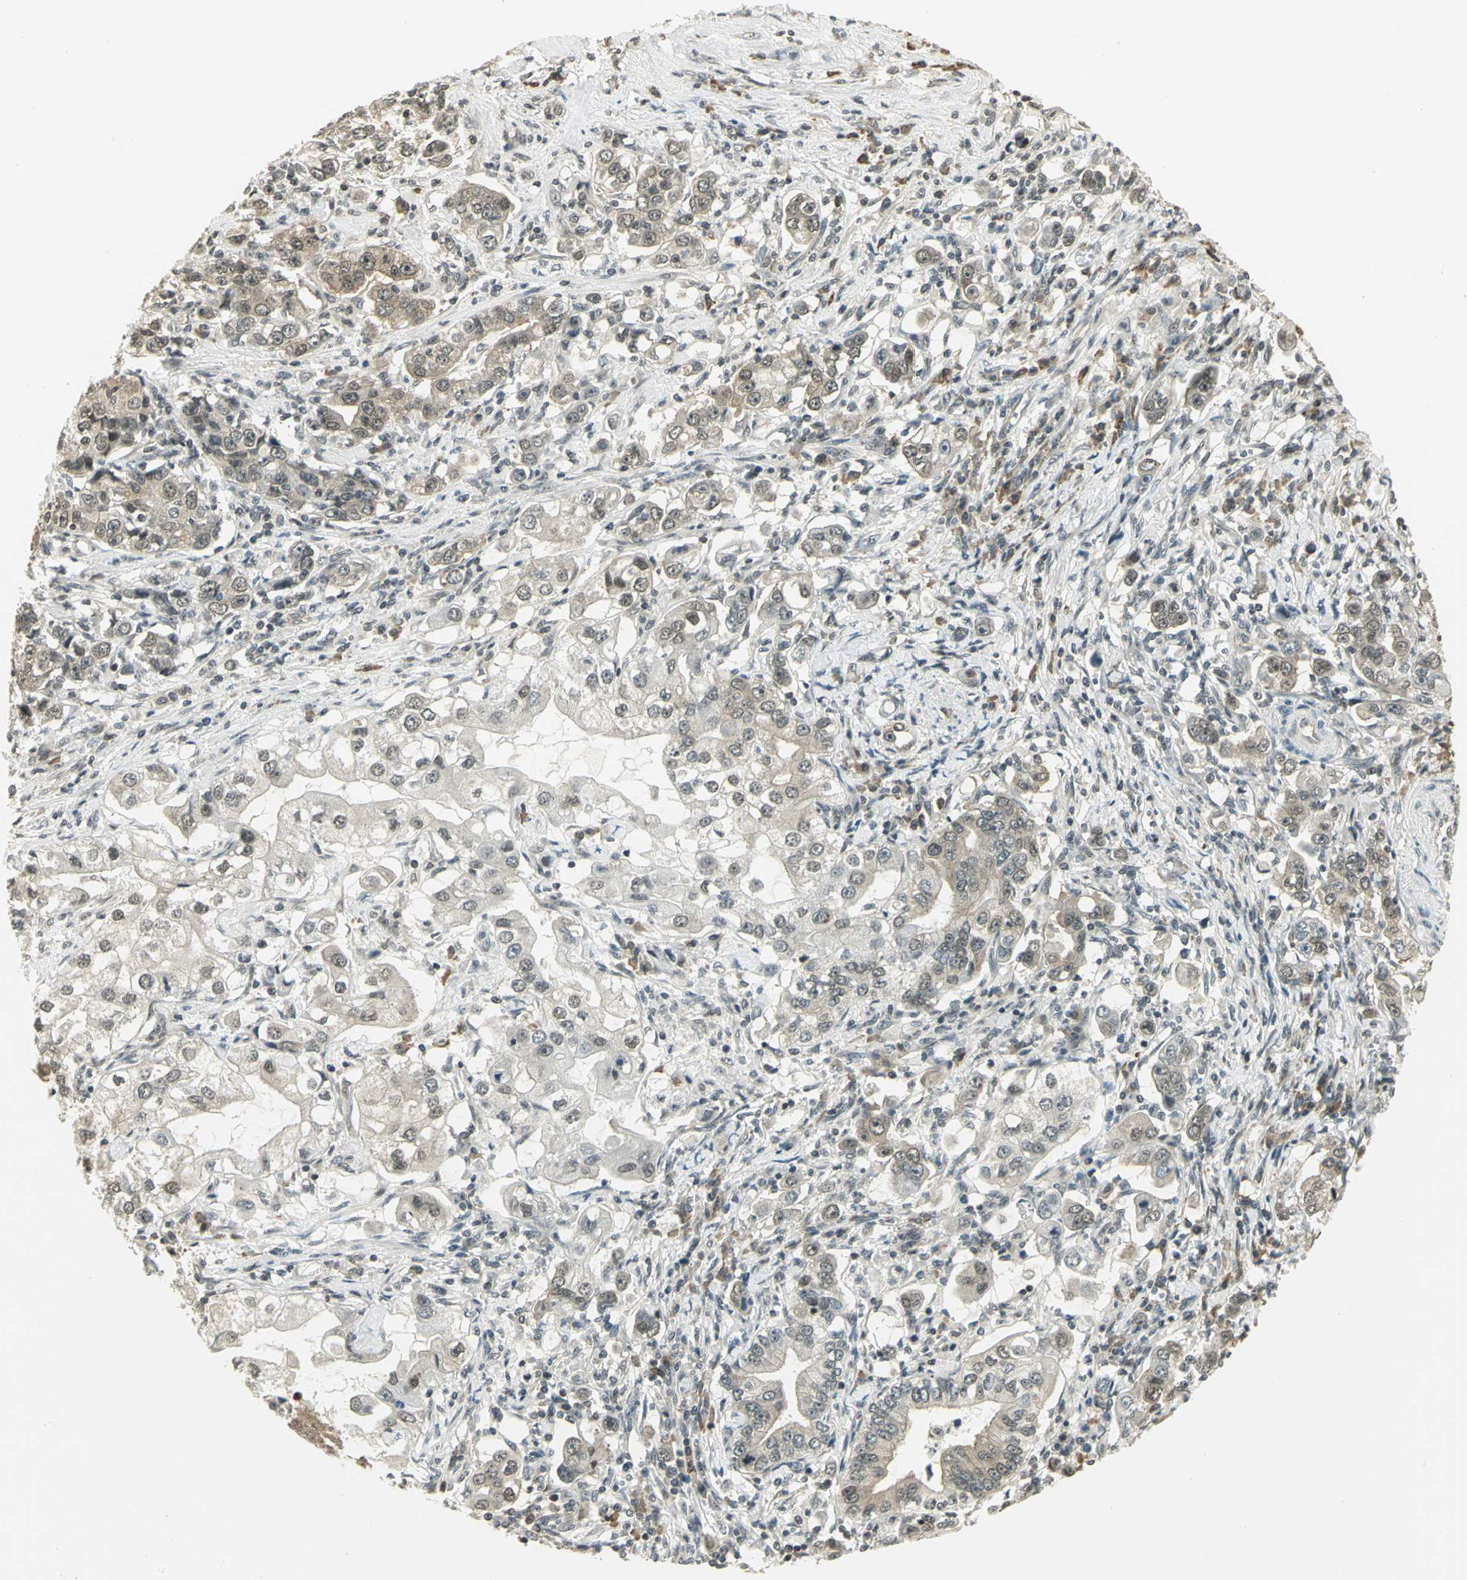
{"staining": {"intensity": "weak", "quantity": "25%-75%", "location": "cytoplasmic/membranous"}, "tissue": "stomach cancer", "cell_type": "Tumor cells", "image_type": "cancer", "snomed": [{"axis": "morphology", "description": "Adenocarcinoma, NOS"}, {"axis": "topography", "description": "Stomach, lower"}], "caption": "IHC image of stomach adenocarcinoma stained for a protein (brown), which reveals low levels of weak cytoplasmic/membranous expression in about 25%-75% of tumor cells.", "gene": "CDC34", "patient": {"sex": "female", "age": 72}}